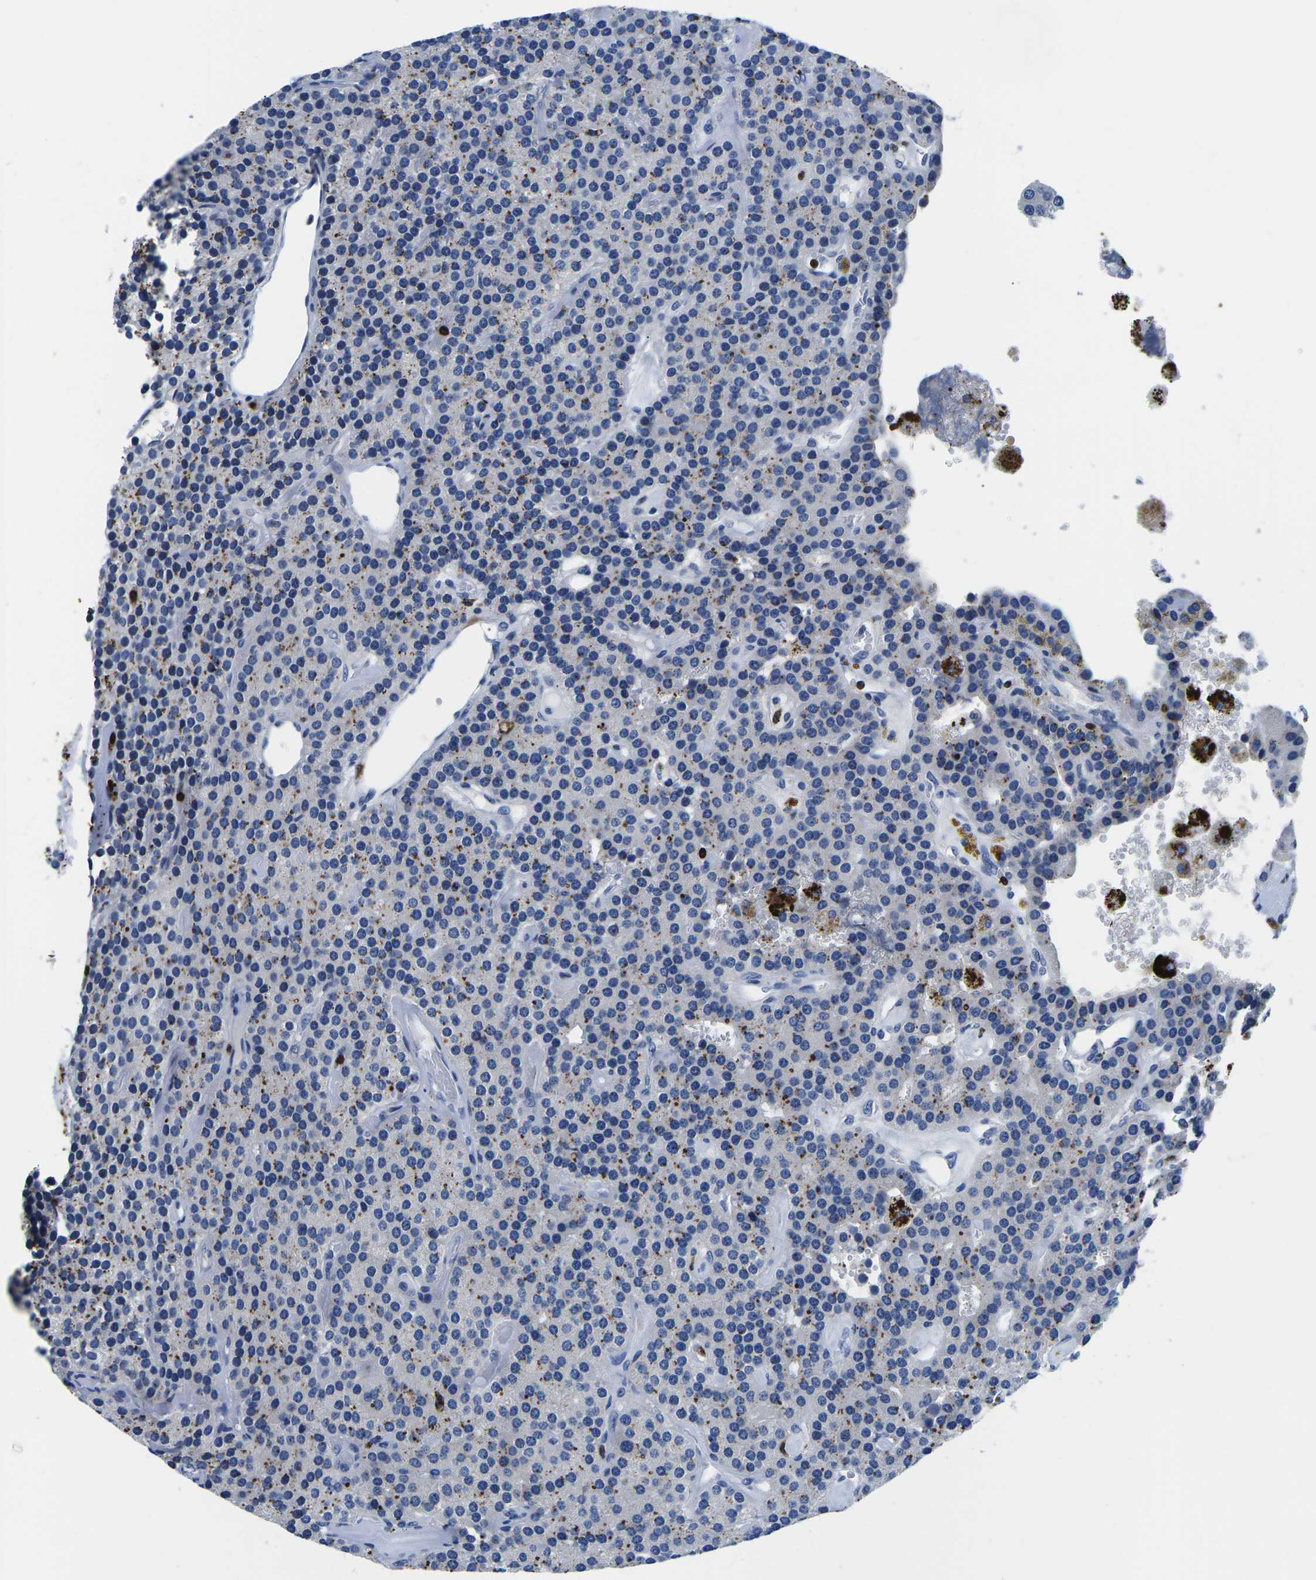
{"staining": {"intensity": "moderate", "quantity": "25%-75%", "location": "cytoplasmic/membranous"}, "tissue": "parathyroid gland", "cell_type": "Glandular cells", "image_type": "normal", "snomed": [{"axis": "morphology", "description": "Normal tissue, NOS"}, {"axis": "morphology", "description": "Adenoma, NOS"}, {"axis": "topography", "description": "Parathyroid gland"}], "caption": "This micrograph demonstrates immunohistochemistry staining of unremarkable human parathyroid gland, with medium moderate cytoplasmic/membranous staining in approximately 25%-75% of glandular cells.", "gene": "CTSW", "patient": {"sex": "female", "age": 86}}